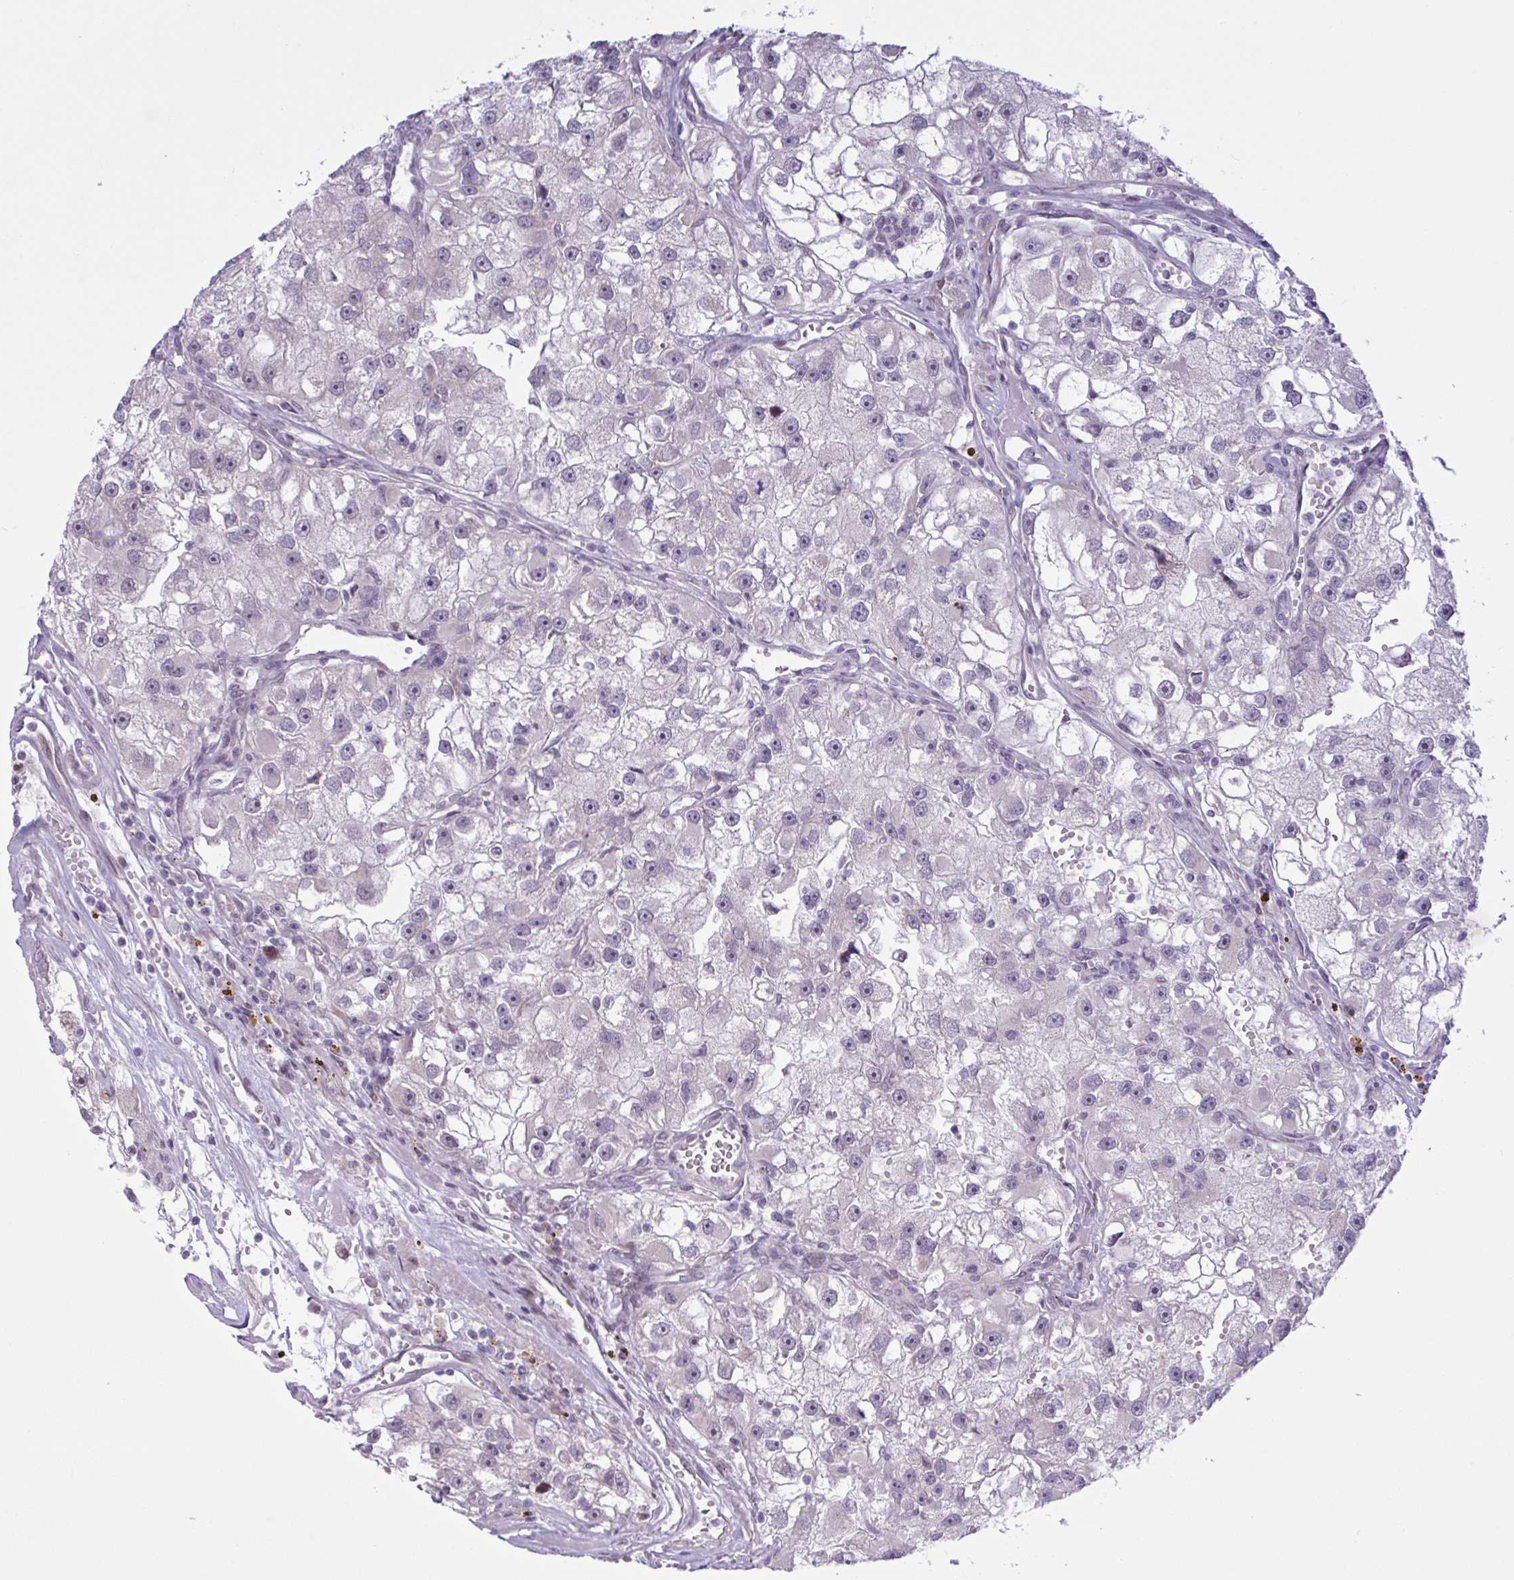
{"staining": {"intensity": "negative", "quantity": "none", "location": "none"}, "tissue": "renal cancer", "cell_type": "Tumor cells", "image_type": "cancer", "snomed": [{"axis": "morphology", "description": "Adenocarcinoma, NOS"}, {"axis": "topography", "description": "Kidney"}], "caption": "Renal adenocarcinoma was stained to show a protein in brown. There is no significant staining in tumor cells.", "gene": "PRMT6", "patient": {"sex": "male", "age": 63}}